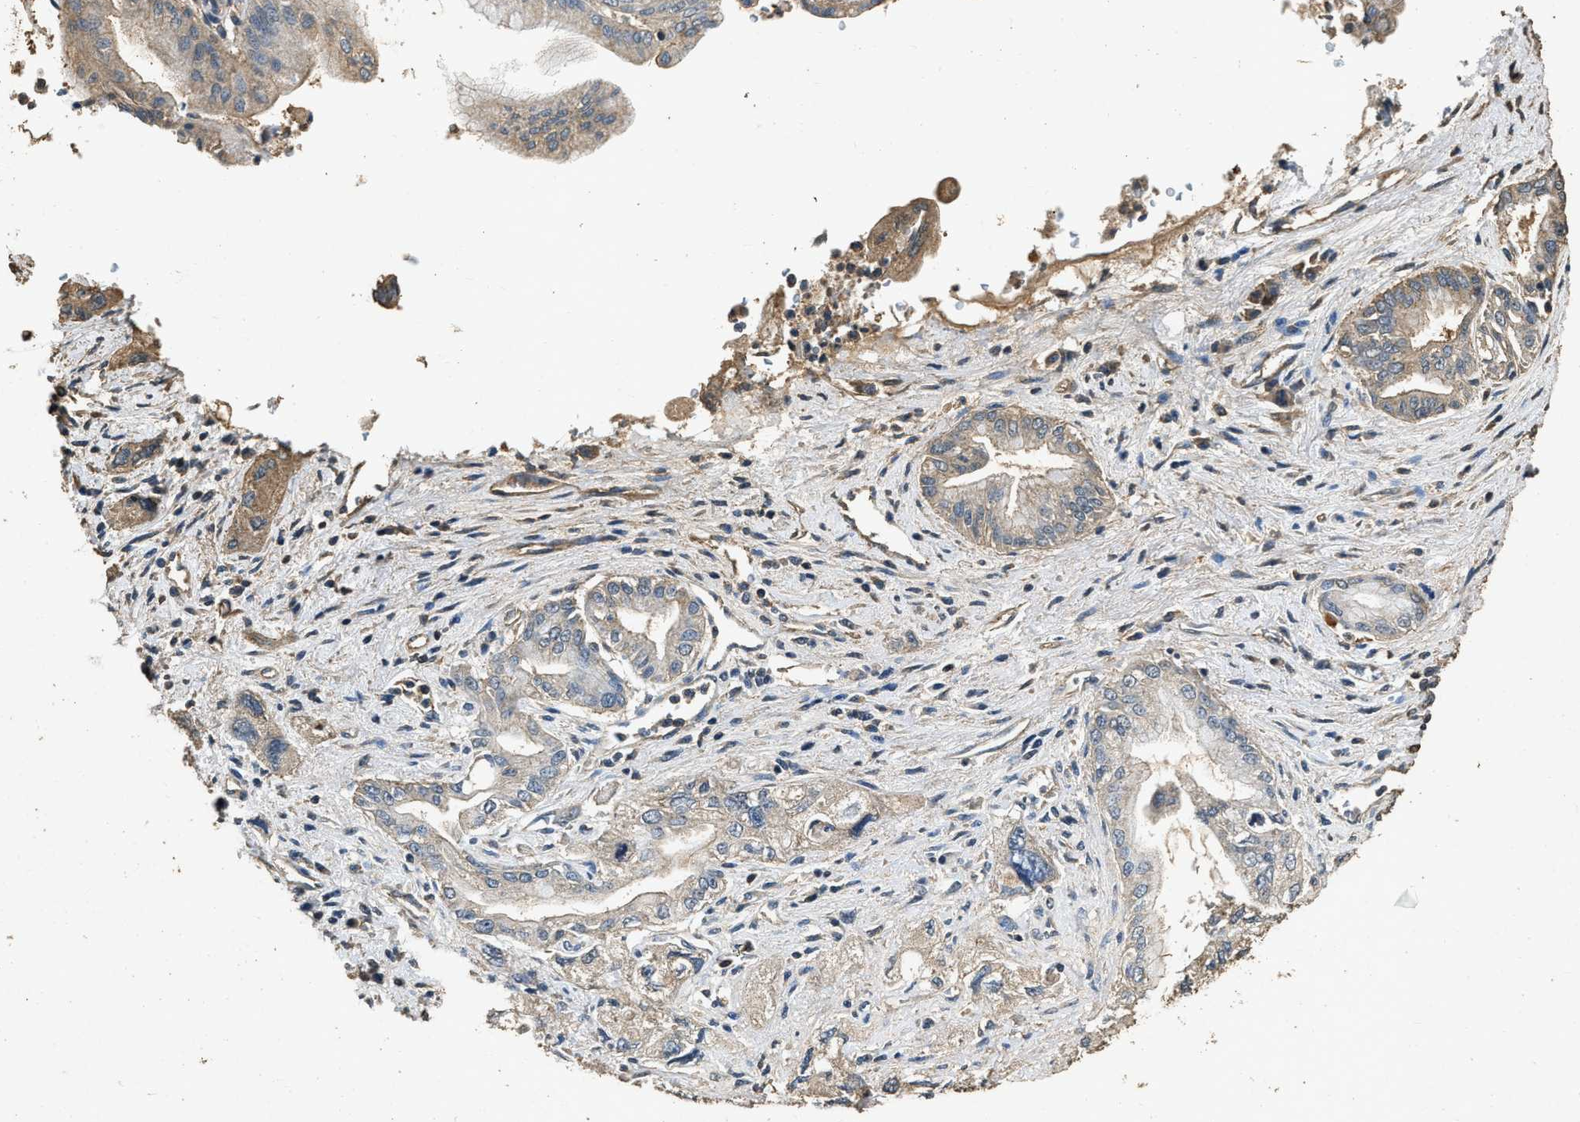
{"staining": {"intensity": "weak", "quantity": "<25%", "location": "cytoplasmic/membranous"}, "tissue": "pancreatic cancer", "cell_type": "Tumor cells", "image_type": "cancer", "snomed": [{"axis": "morphology", "description": "Adenocarcinoma, NOS"}, {"axis": "topography", "description": "Pancreas"}], "caption": "An image of human adenocarcinoma (pancreatic) is negative for staining in tumor cells.", "gene": "MIB1", "patient": {"sex": "female", "age": 73}}